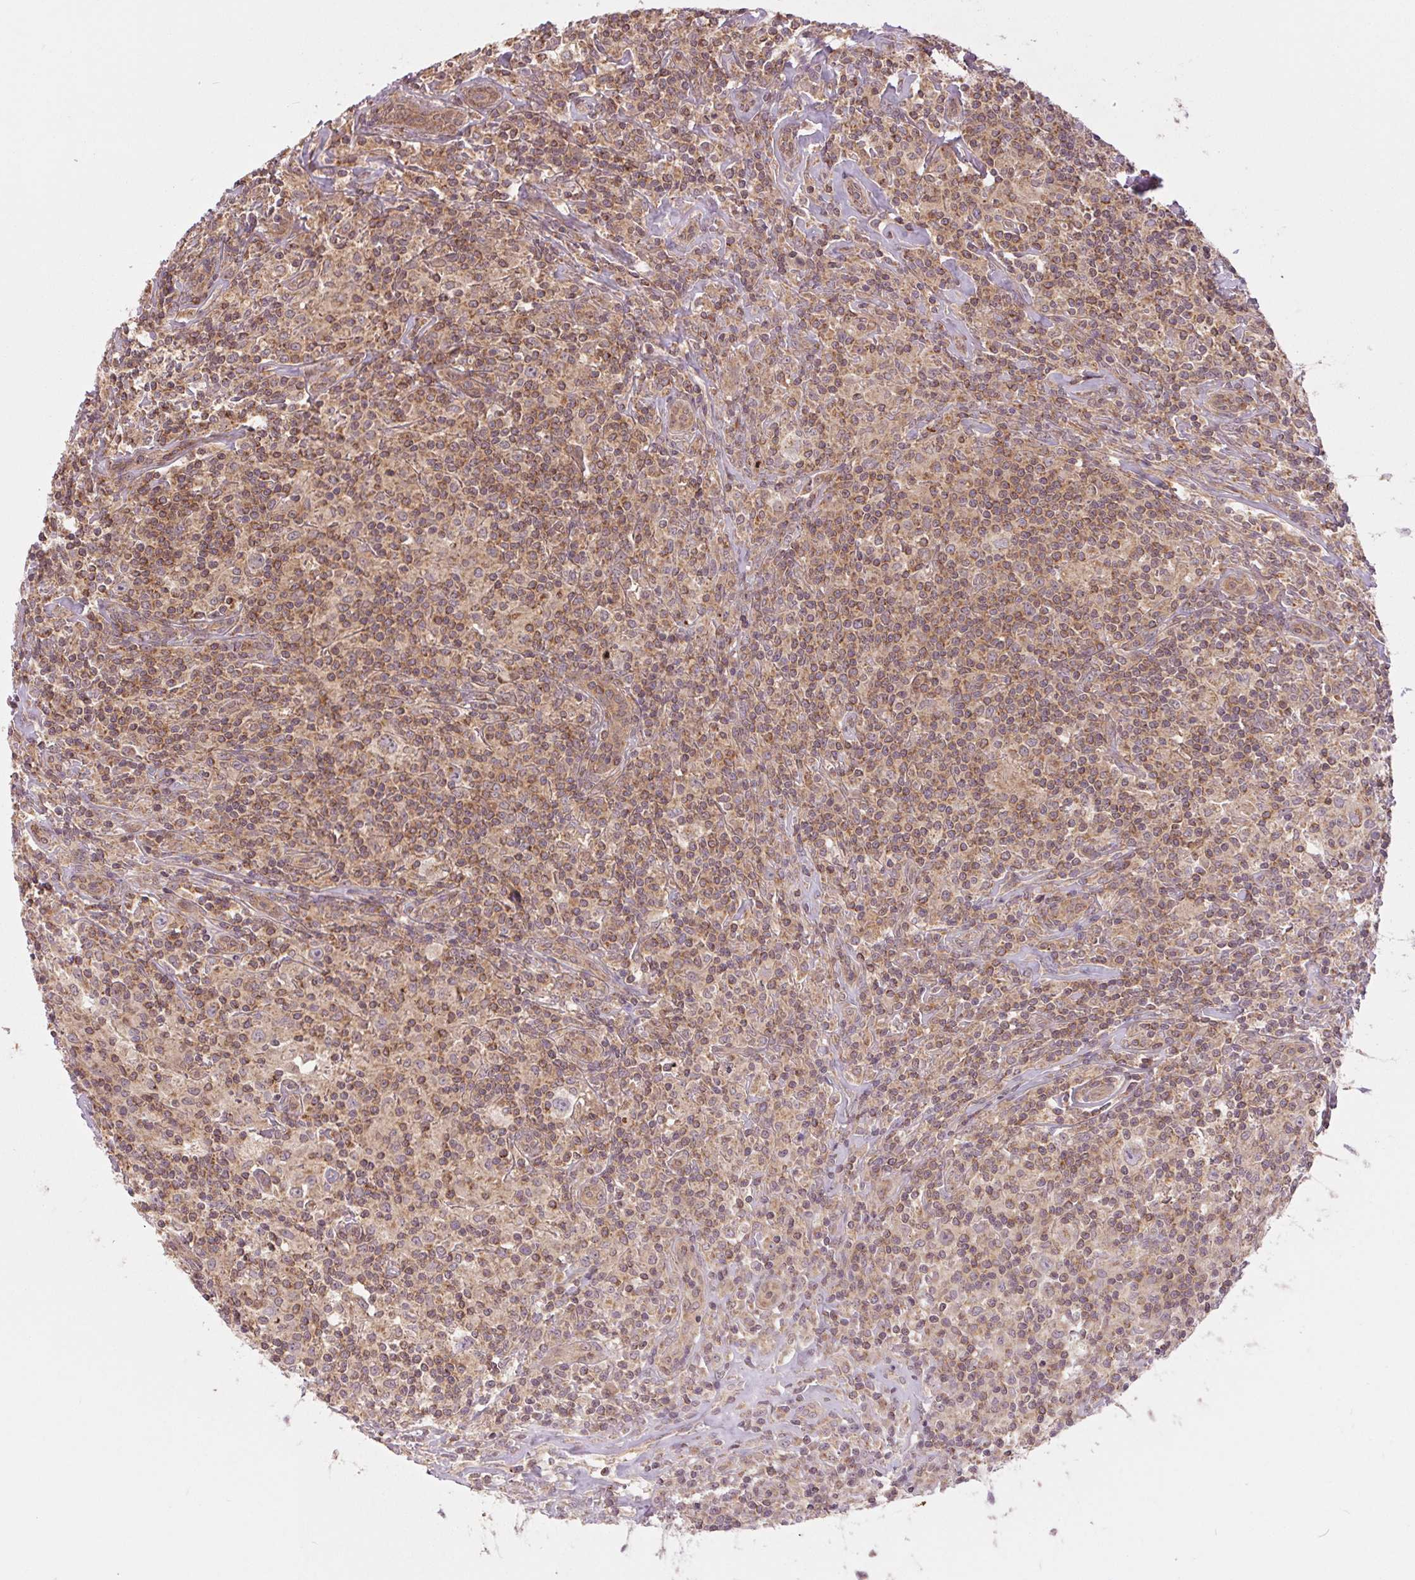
{"staining": {"intensity": "weak", "quantity": "<25%", "location": "cytoplasmic/membranous"}, "tissue": "lymphoma", "cell_type": "Tumor cells", "image_type": "cancer", "snomed": [{"axis": "morphology", "description": "Hodgkin's disease, NOS"}, {"axis": "morphology", "description": "Hodgkin's lymphoma, nodular sclerosis"}, {"axis": "topography", "description": "Lymph node"}], "caption": "Image shows no significant protein positivity in tumor cells of Hodgkin's lymphoma, nodular sclerosis.", "gene": "MAP3K5", "patient": {"sex": "female", "age": 10}}